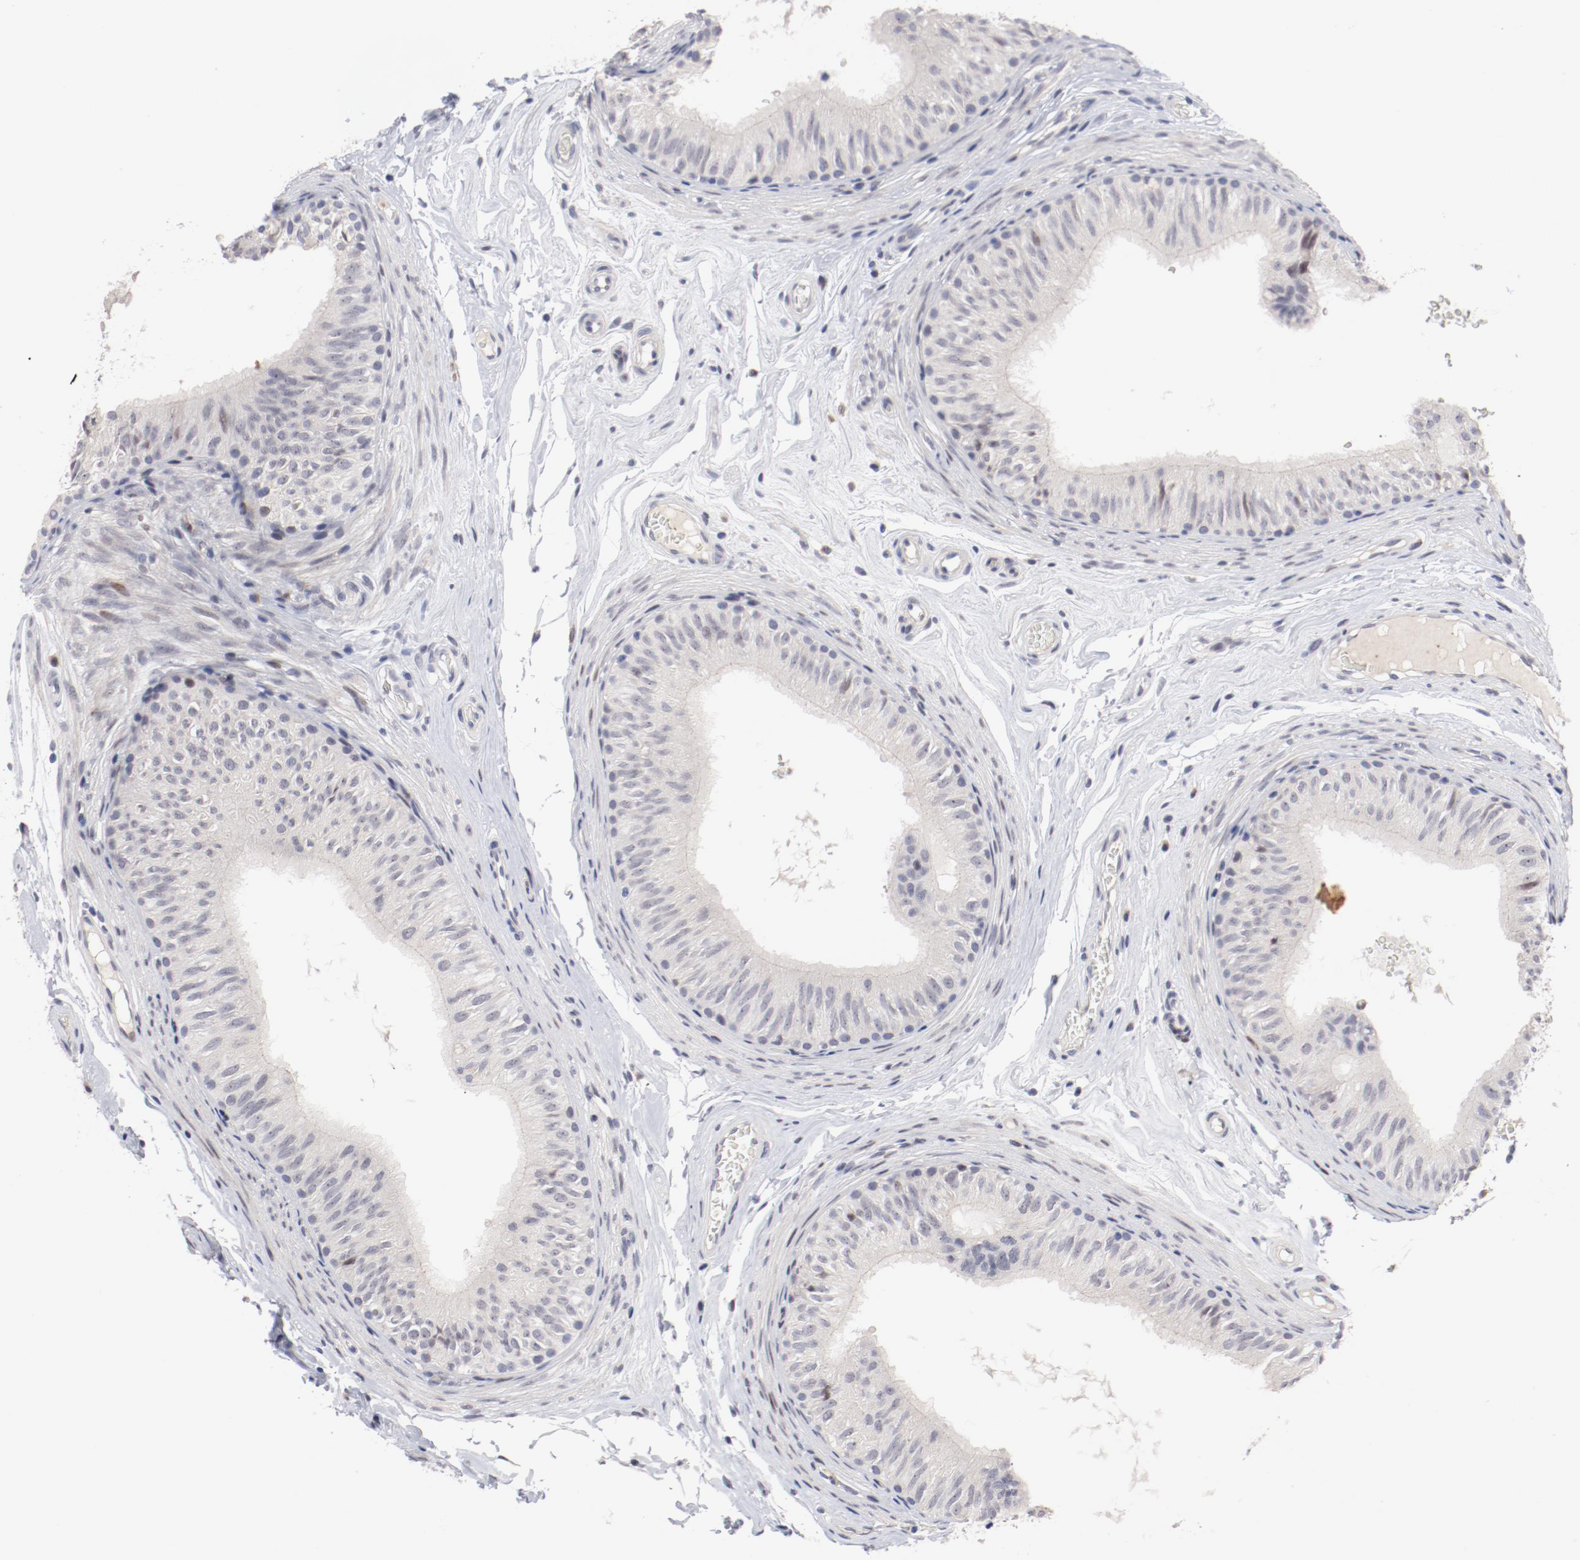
{"staining": {"intensity": "weak", "quantity": "25%-75%", "location": "cytoplasmic/membranous"}, "tissue": "epididymis", "cell_type": "Glandular cells", "image_type": "normal", "snomed": [{"axis": "morphology", "description": "Normal tissue, NOS"}, {"axis": "topography", "description": "Testis"}, {"axis": "topography", "description": "Epididymis"}], "caption": "Normal epididymis reveals weak cytoplasmic/membranous expression in about 25%-75% of glandular cells (Brightfield microscopy of DAB IHC at high magnification)..", "gene": "FSCB", "patient": {"sex": "male", "age": 36}}